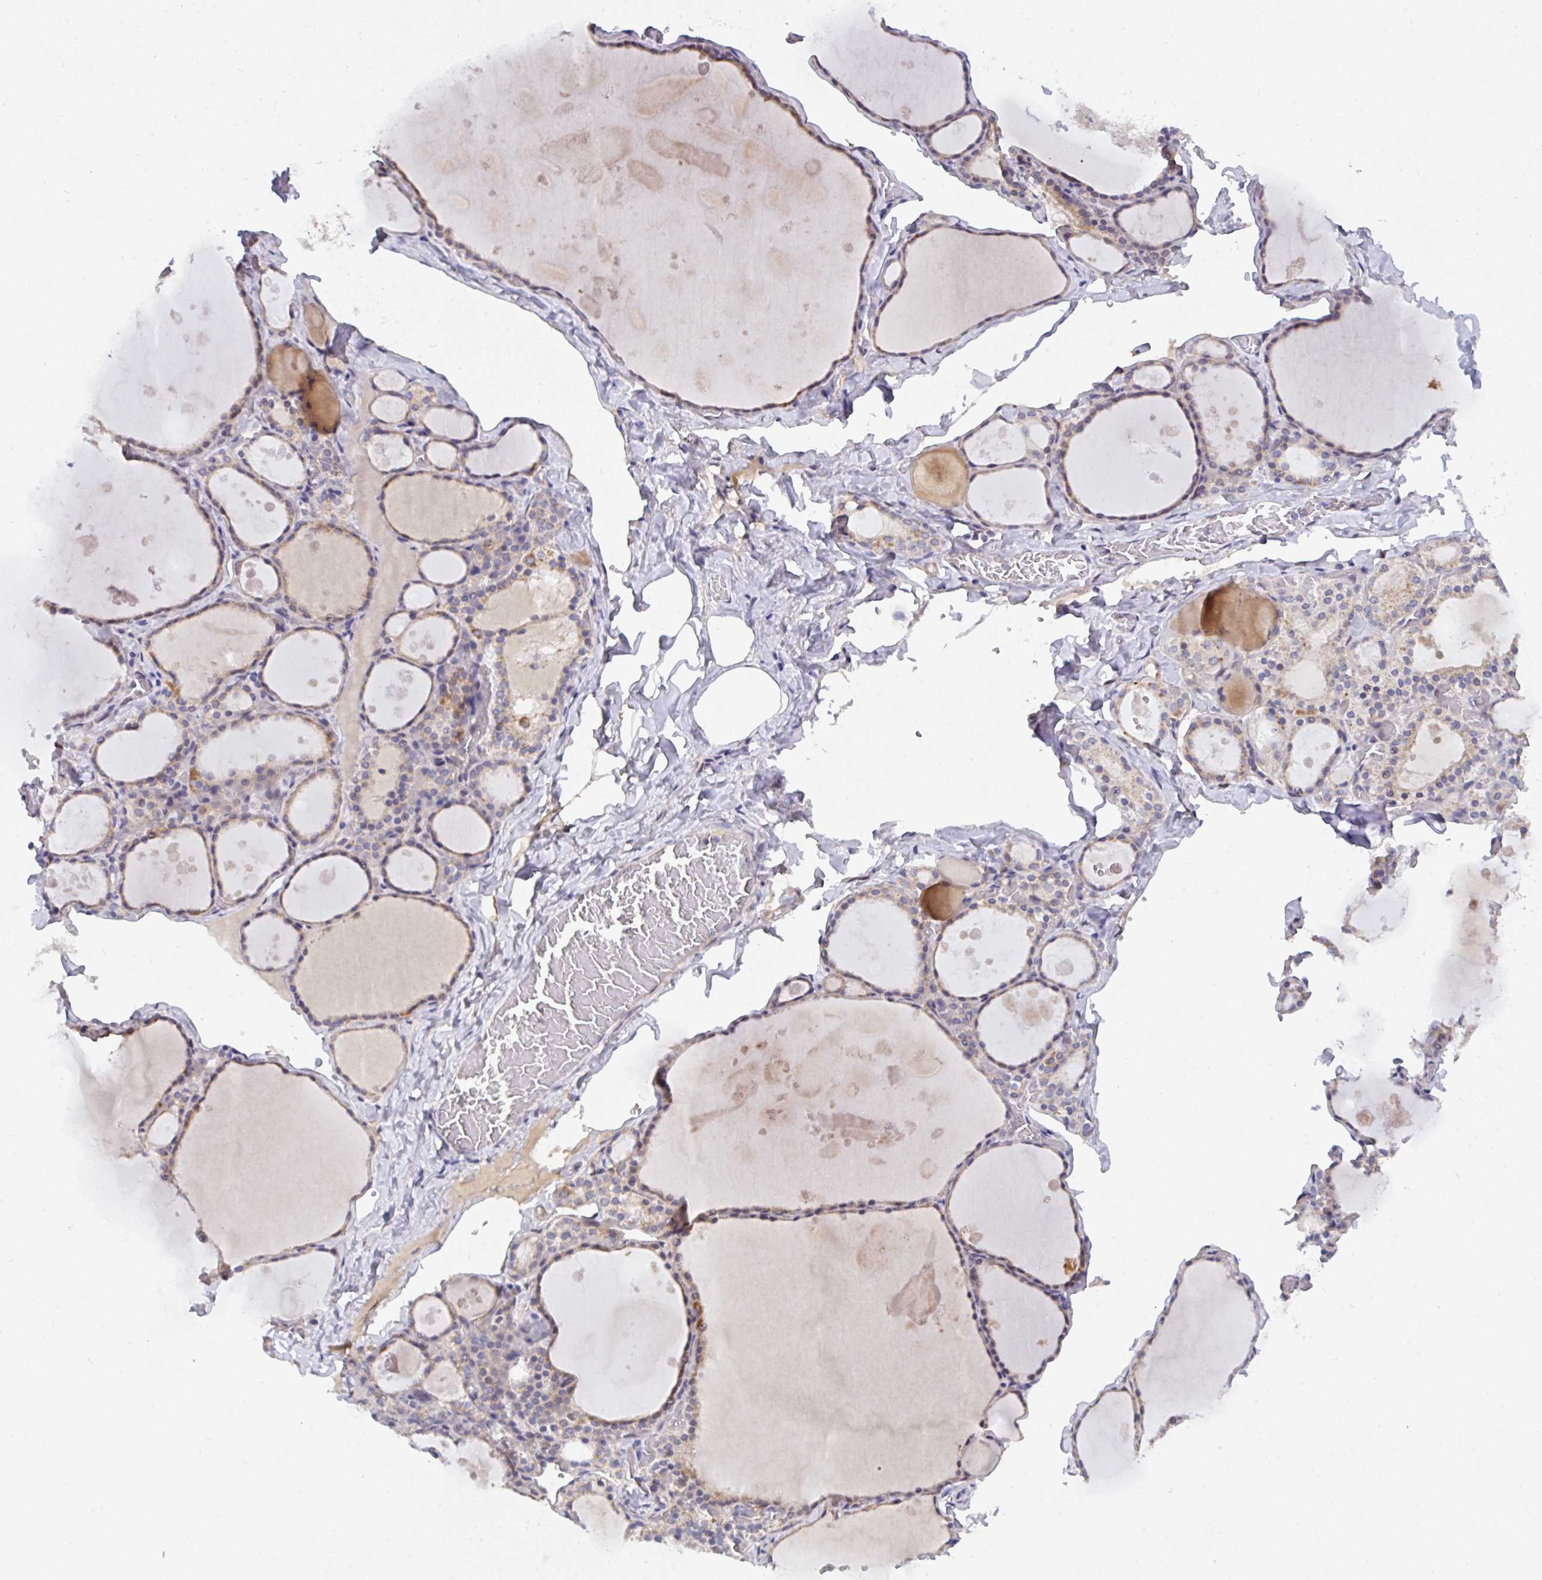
{"staining": {"intensity": "moderate", "quantity": ">75%", "location": "cytoplasmic/membranous"}, "tissue": "thyroid gland", "cell_type": "Glandular cells", "image_type": "normal", "snomed": [{"axis": "morphology", "description": "Normal tissue, NOS"}, {"axis": "topography", "description": "Thyroid gland"}], "caption": "Glandular cells exhibit moderate cytoplasmic/membranous positivity in approximately >75% of cells in benign thyroid gland. Immunohistochemistry (ihc) stains the protein of interest in brown and the nuclei are stained blue.", "gene": "L3HYPDH", "patient": {"sex": "male", "age": 56}}